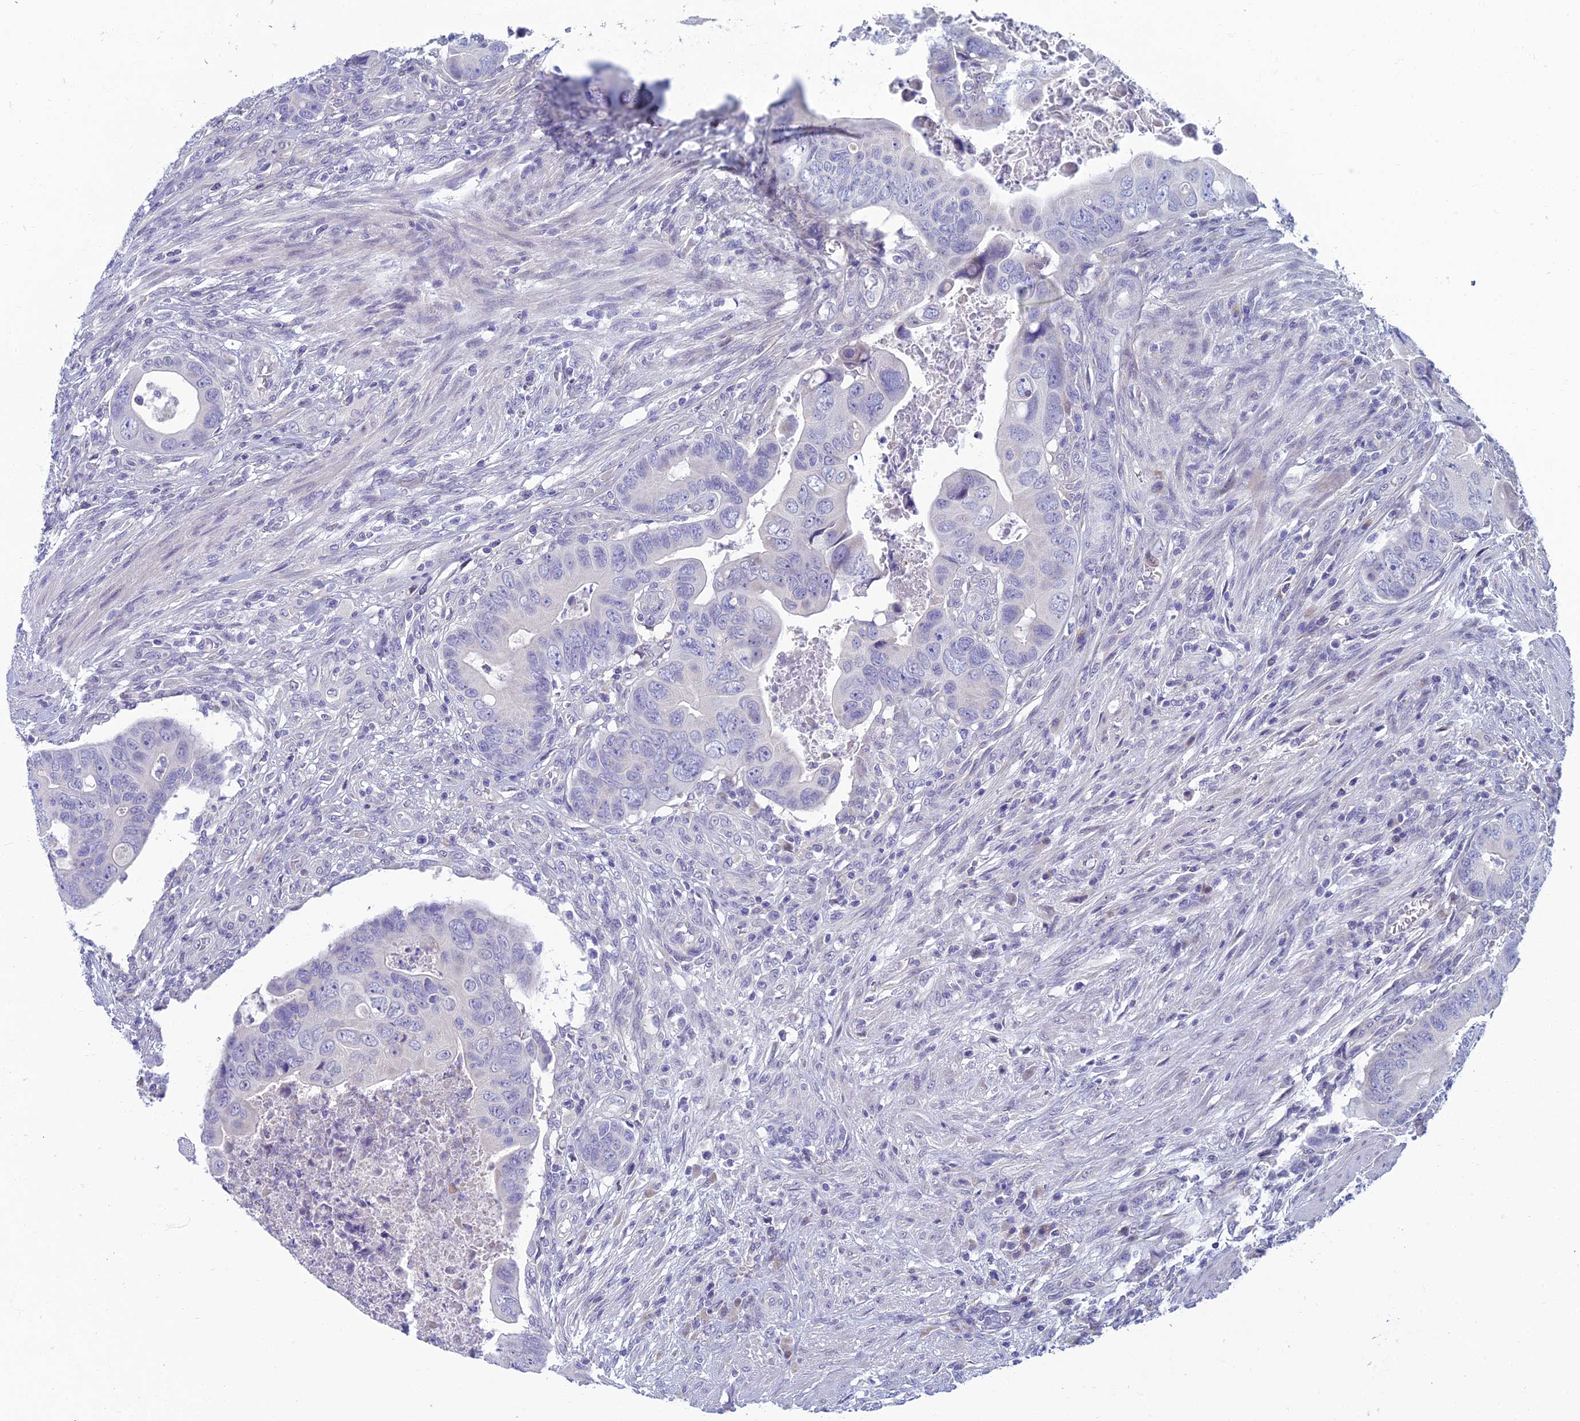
{"staining": {"intensity": "negative", "quantity": "none", "location": "none"}, "tissue": "colorectal cancer", "cell_type": "Tumor cells", "image_type": "cancer", "snomed": [{"axis": "morphology", "description": "Adenocarcinoma, NOS"}, {"axis": "topography", "description": "Rectum"}], "caption": "Adenocarcinoma (colorectal) was stained to show a protein in brown. There is no significant staining in tumor cells. The staining is performed using DAB (3,3'-diaminobenzidine) brown chromogen with nuclei counter-stained in using hematoxylin.", "gene": "SLC25A41", "patient": {"sex": "female", "age": 78}}